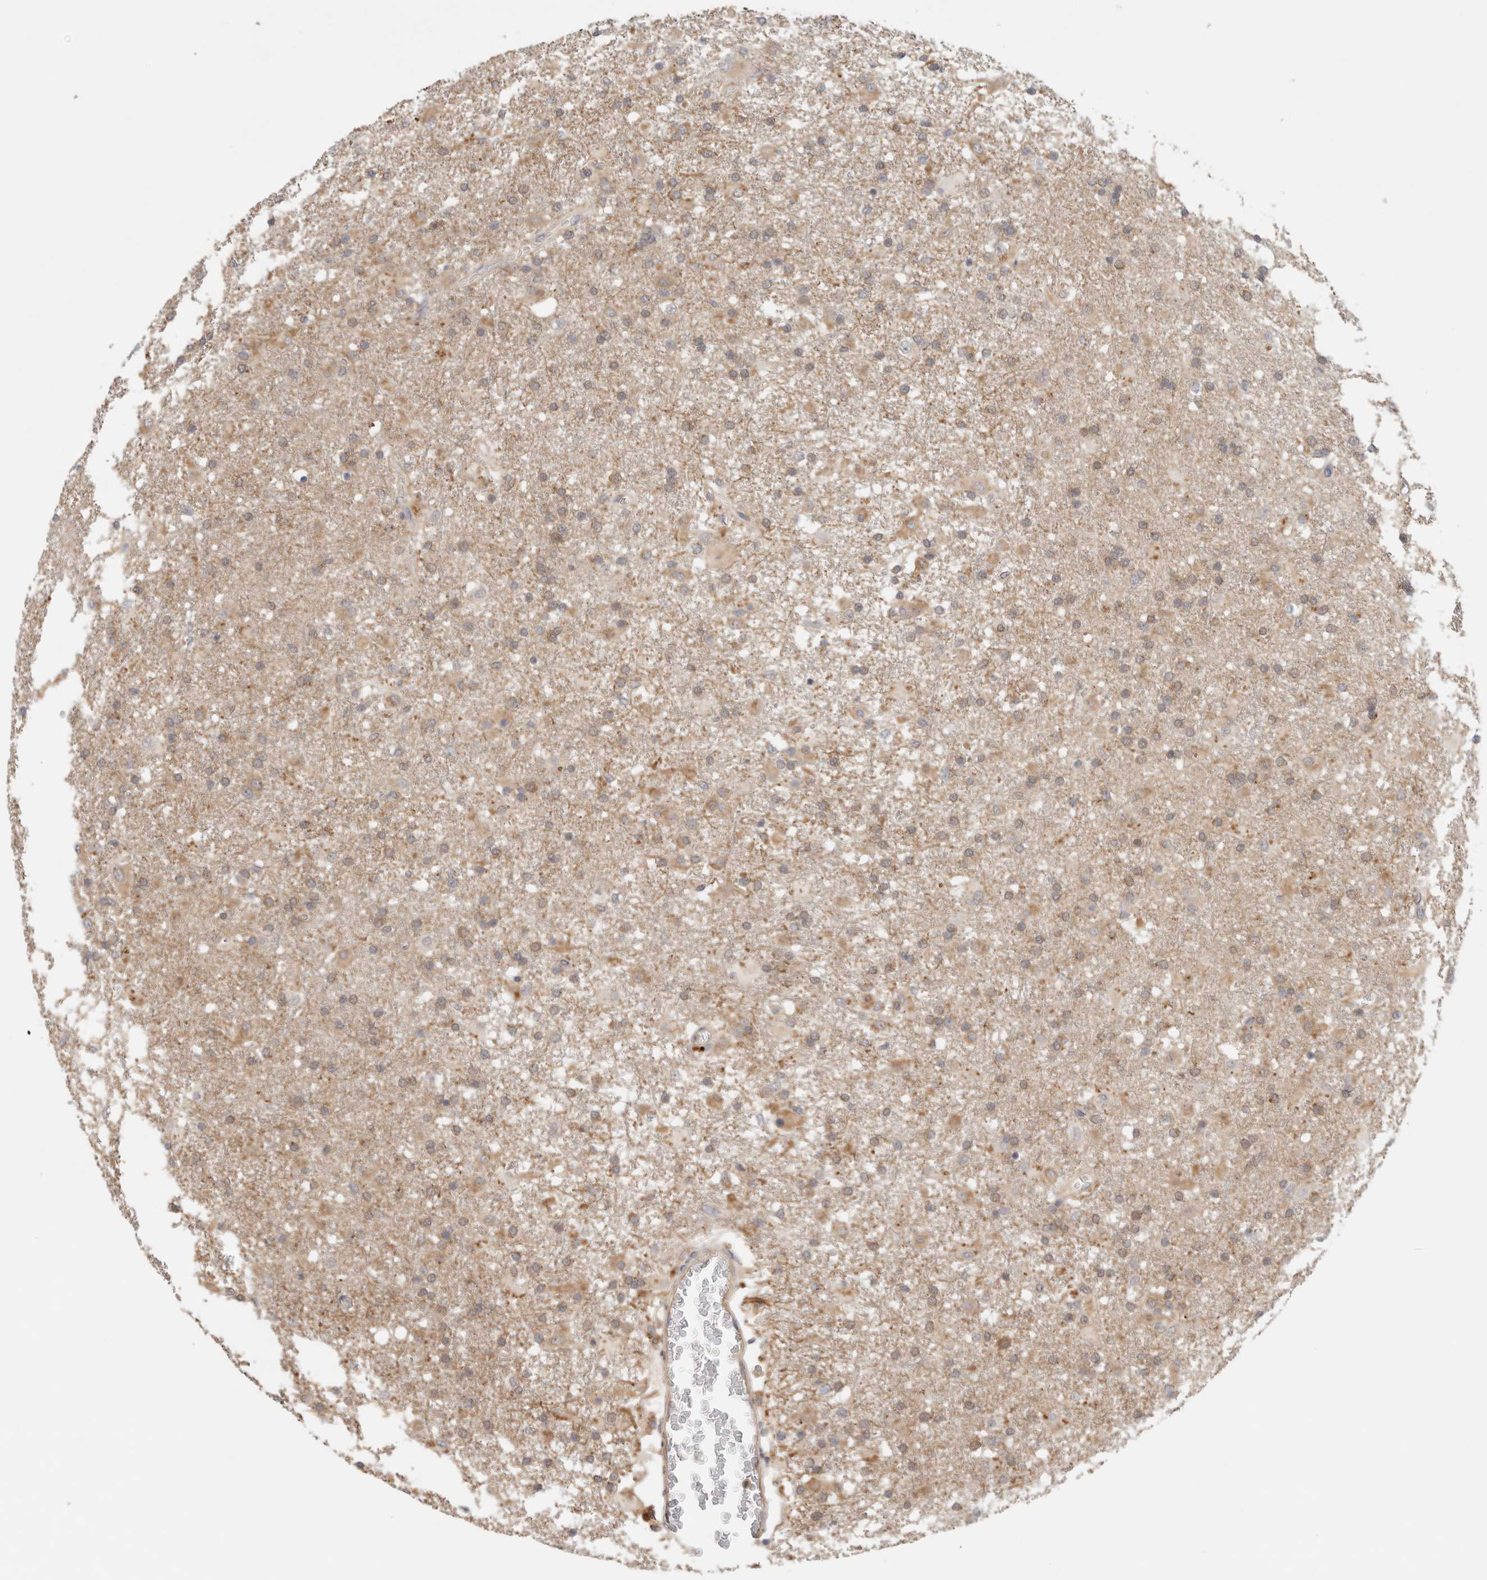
{"staining": {"intensity": "weak", "quantity": ">75%", "location": "cytoplasmic/membranous"}, "tissue": "glioma", "cell_type": "Tumor cells", "image_type": "cancer", "snomed": [{"axis": "morphology", "description": "Glioma, malignant, Low grade"}, {"axis": "topography", "description": "Brain"}], "caption": "This photomicrograph displays immunohistochemistry staining of human glioma, with low weak cytoplasmic/membranous staining in about >75% of tumor cells.", "gene": "SGK1", "patient": {"sex": "male", "age": 65}}